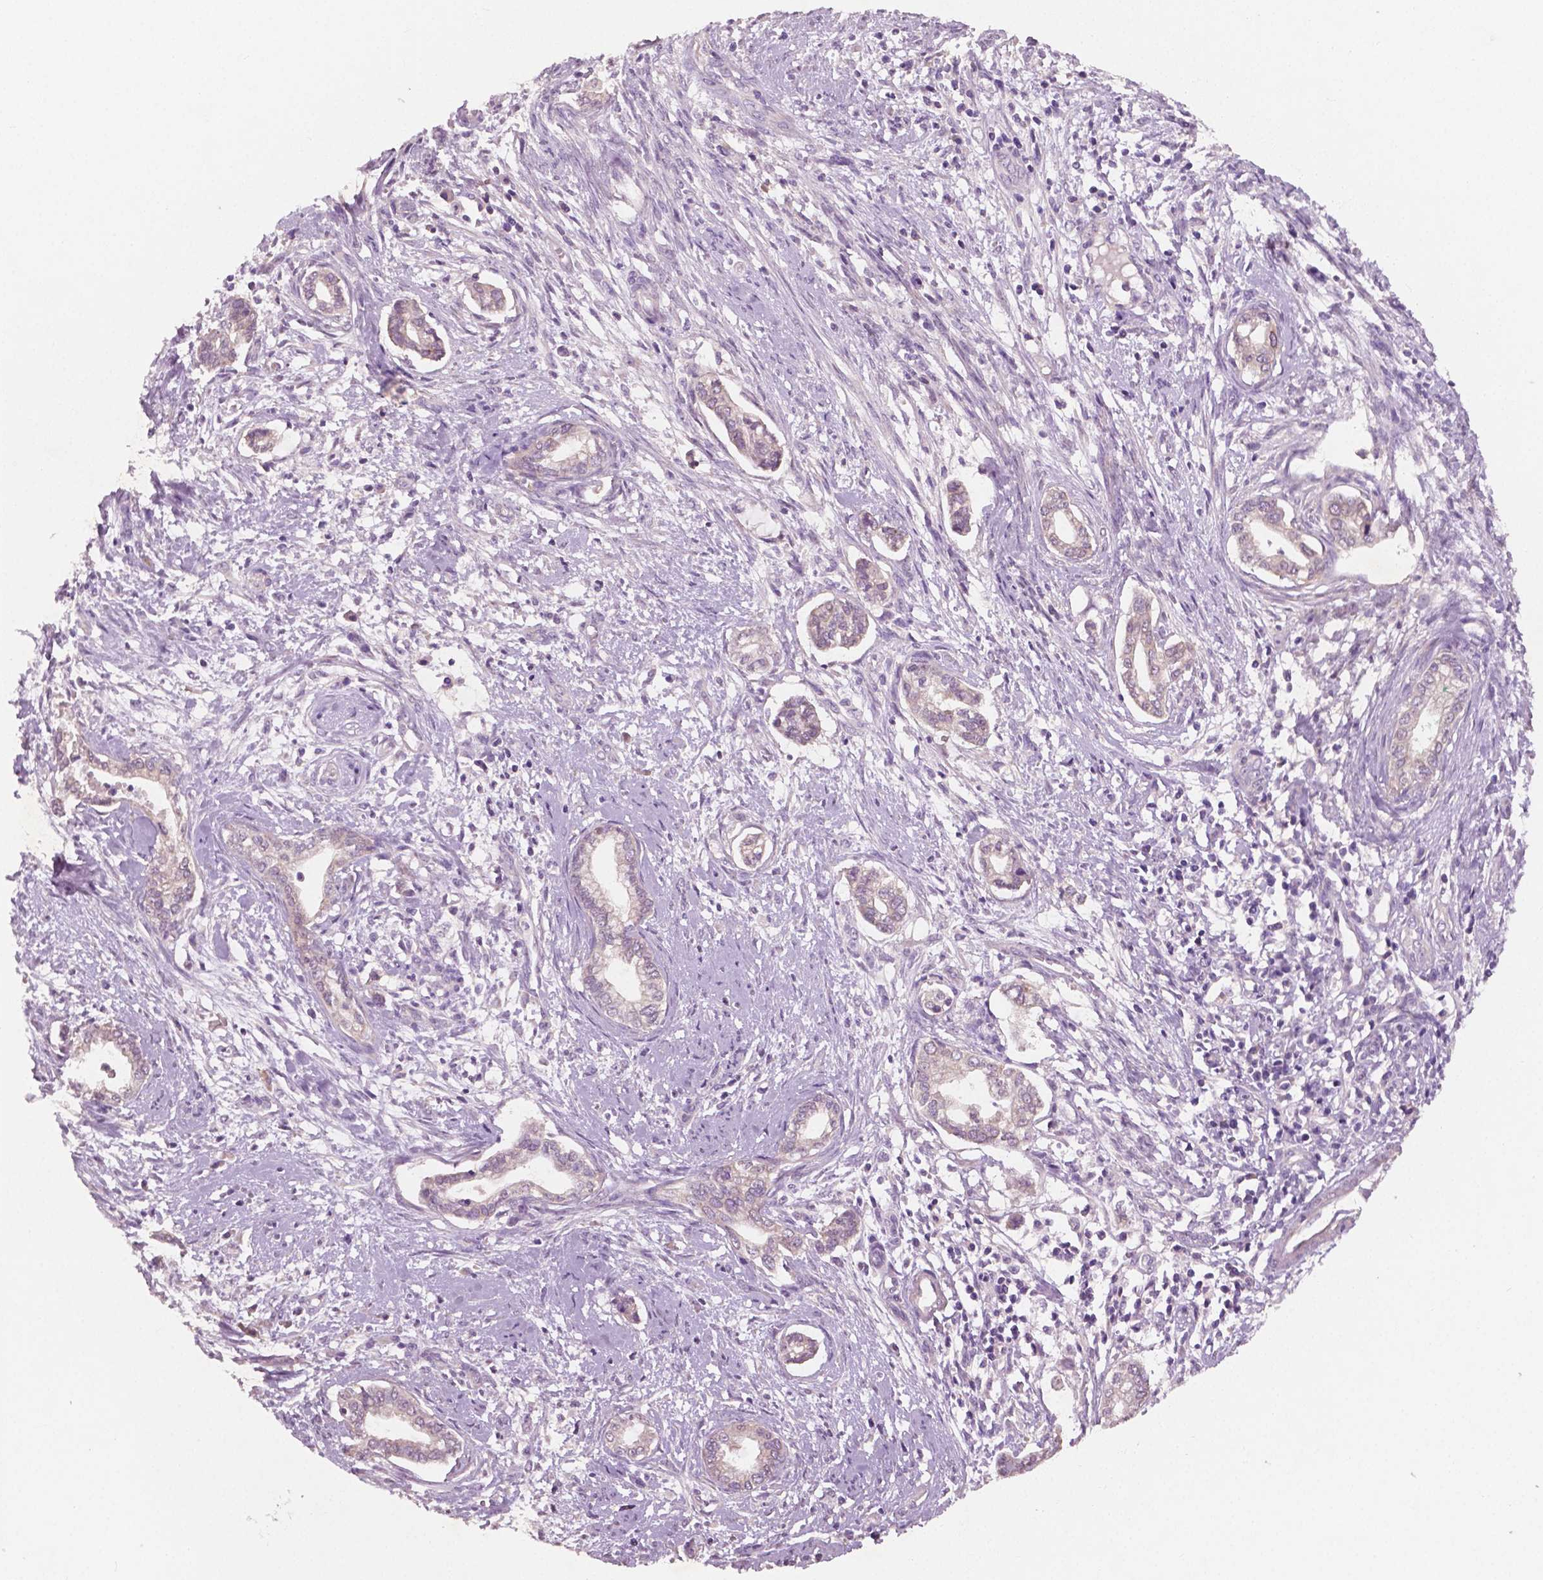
{"staining": {"intensity": "negative", "quantity": "none", "location": "none"}, "tissue": "cervical cancer", "cell_type": "Tumor cells", "image_type": "cancer", "snomed": [{"axis": "morphology", "description": "Adenocarcinoma, NOS"}, {"axis": "topography", "description": "Cervix"}], "caption": "Human cervical adenocarcinoma stained for a protein using IHC demonstrates no staining in tumor cells.", "gene": "LSM14B", "patient": {"sex": "female", "age": 62}}